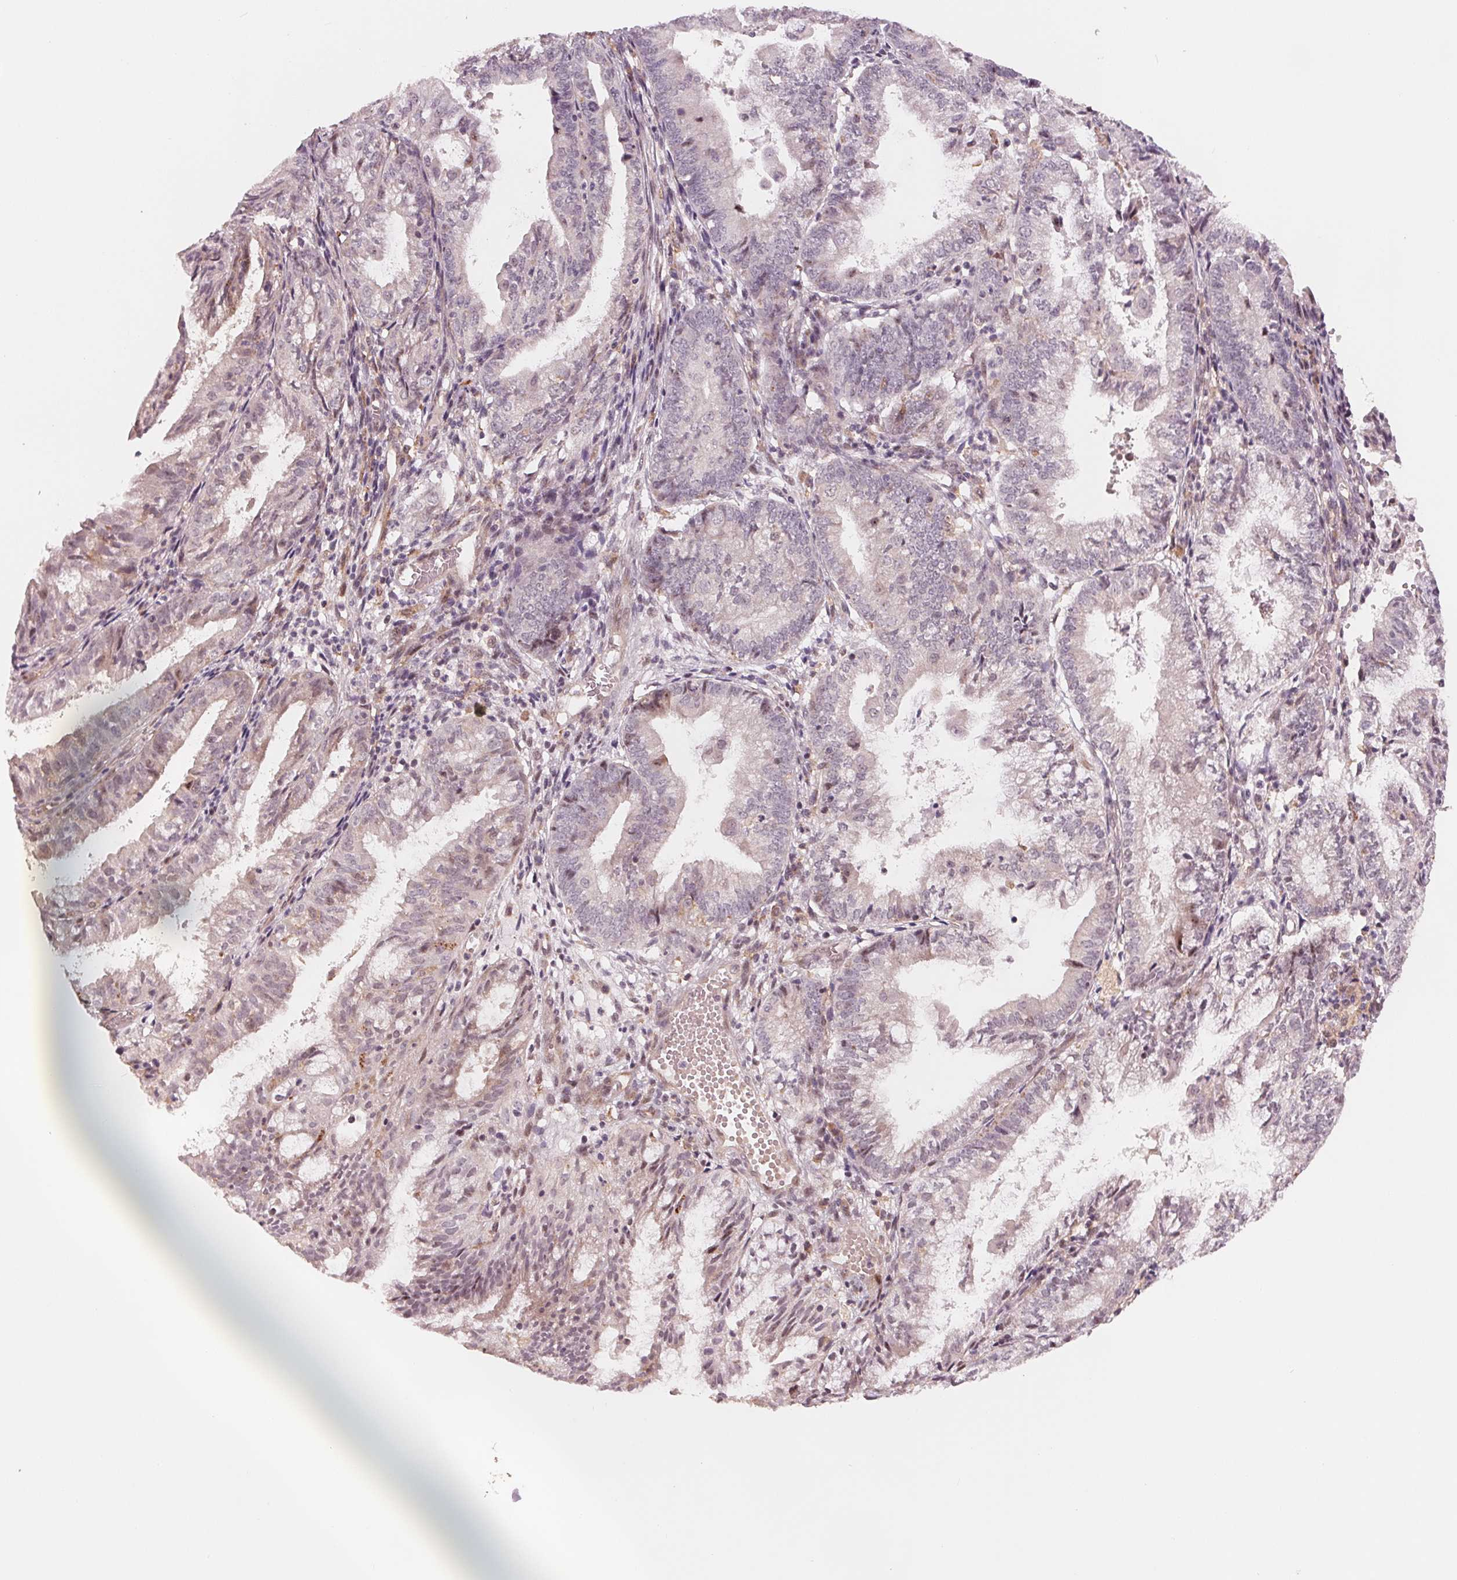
{"staining": {"intensity": "negative", "quantity": "none", "location": "none"}, "tissue": "endometrial cancer", "cell_type": "Tumor cells", "image_type": "cancer", "snomed": [{"axis": "morphology", "description": "Adenocarcinoma, NOS"}, {"axis": "topography", "description": "Endometrium"}], "caption": "Histopathology image shows no protein positivity in tumor cells of endometrial cancer tissue.", "gene": "IL9R", "patient": {"sex": "female", "age": 55}}